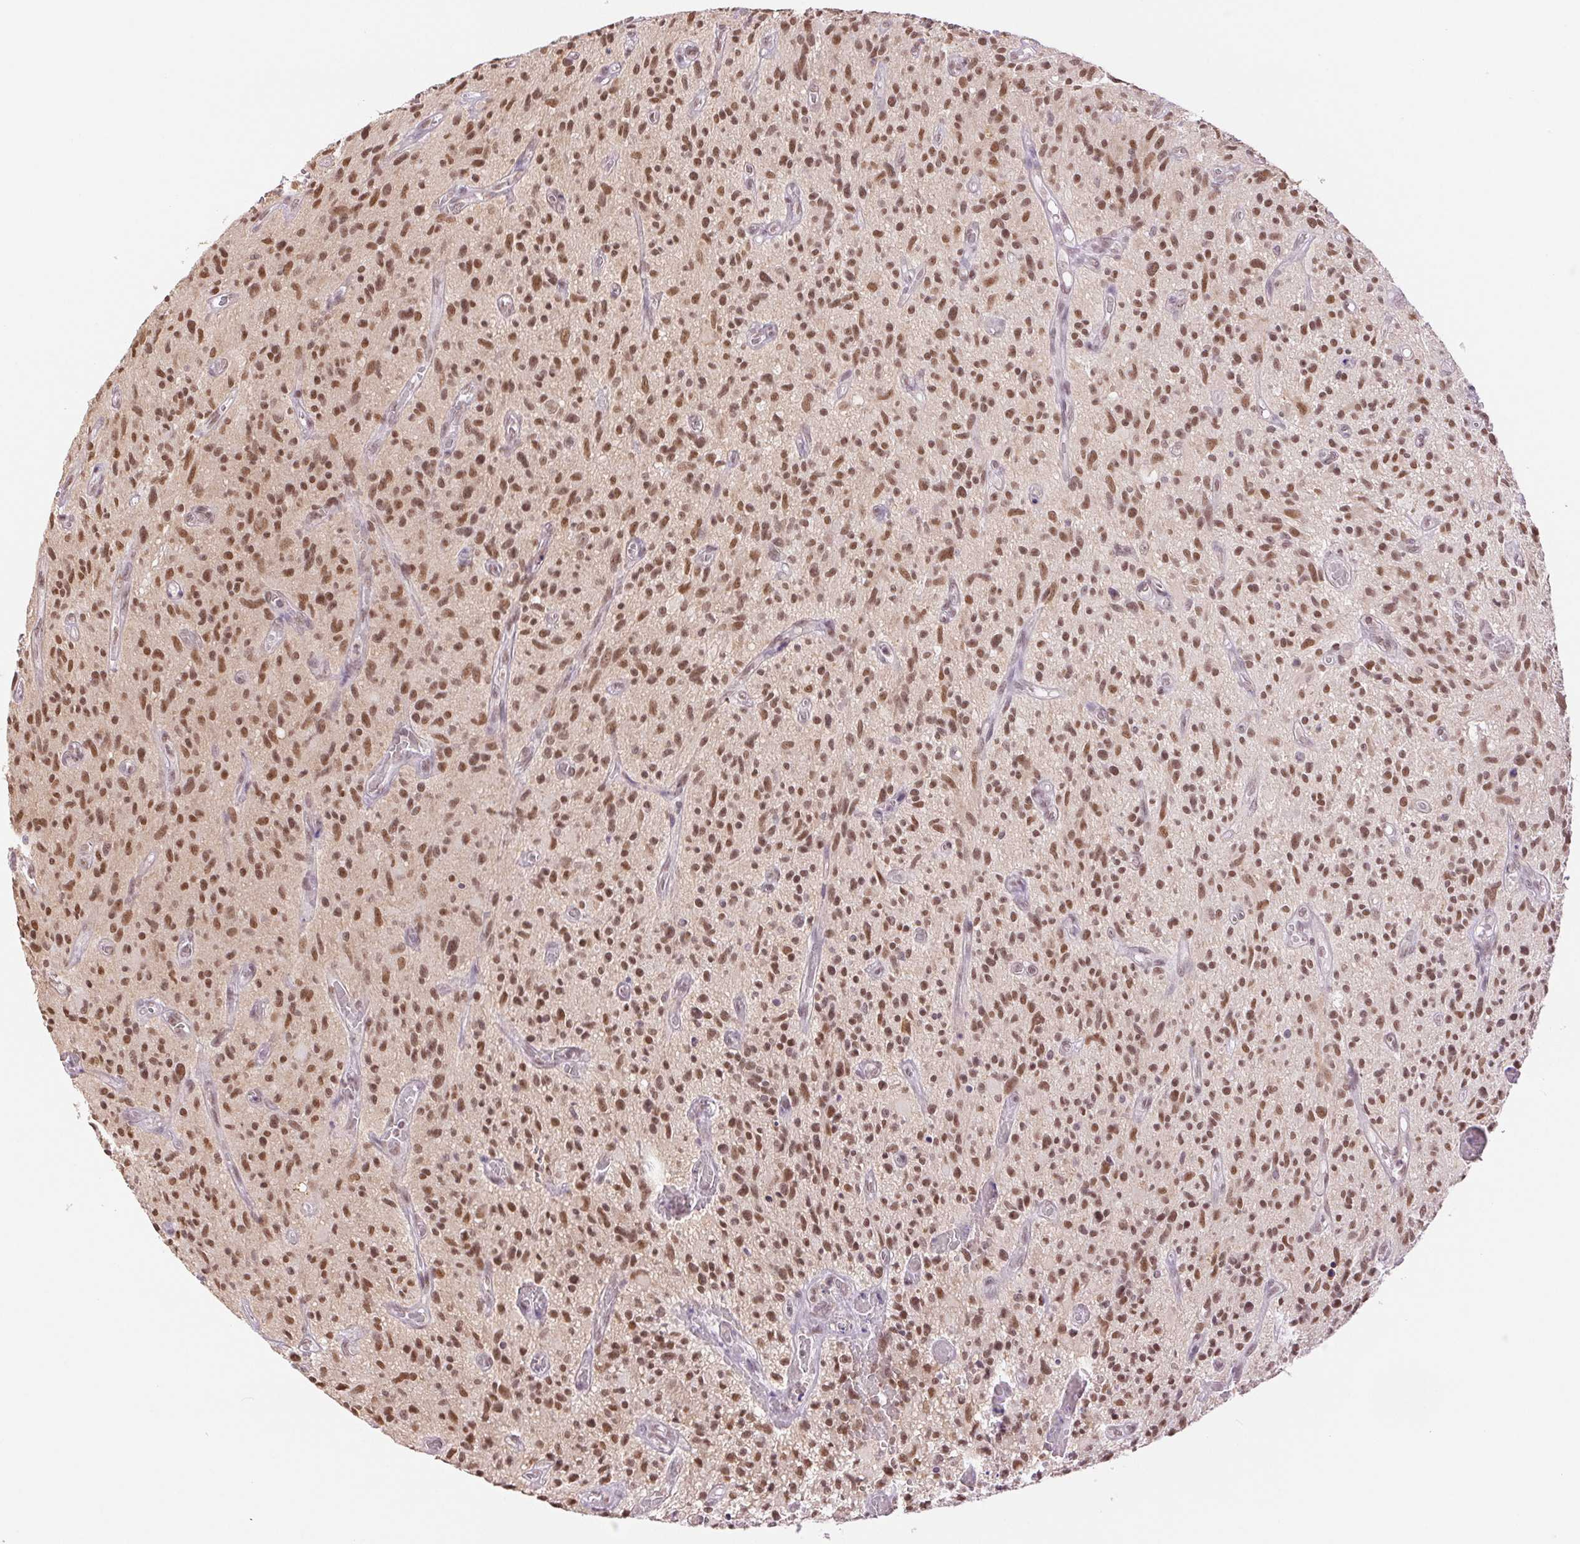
{"staining": {"intensity": "moderate", "quantity": ">75%", "location": "nuclear"}, "tissue": "glioma", "cell_type": "Tumor cells", "image_type": "cancer", "snomed": [{"axis": "morphology", "description": "Glioma, malignant, High grade"}, {"axis": "topography", "description": "Brain"}], "caption": "Moderate nuclear protein positivity is identified in approximately >75% of tumor cells in glioma.", "gene": "RPRD1B", "patient": {"sex": "male", "age": 75}}